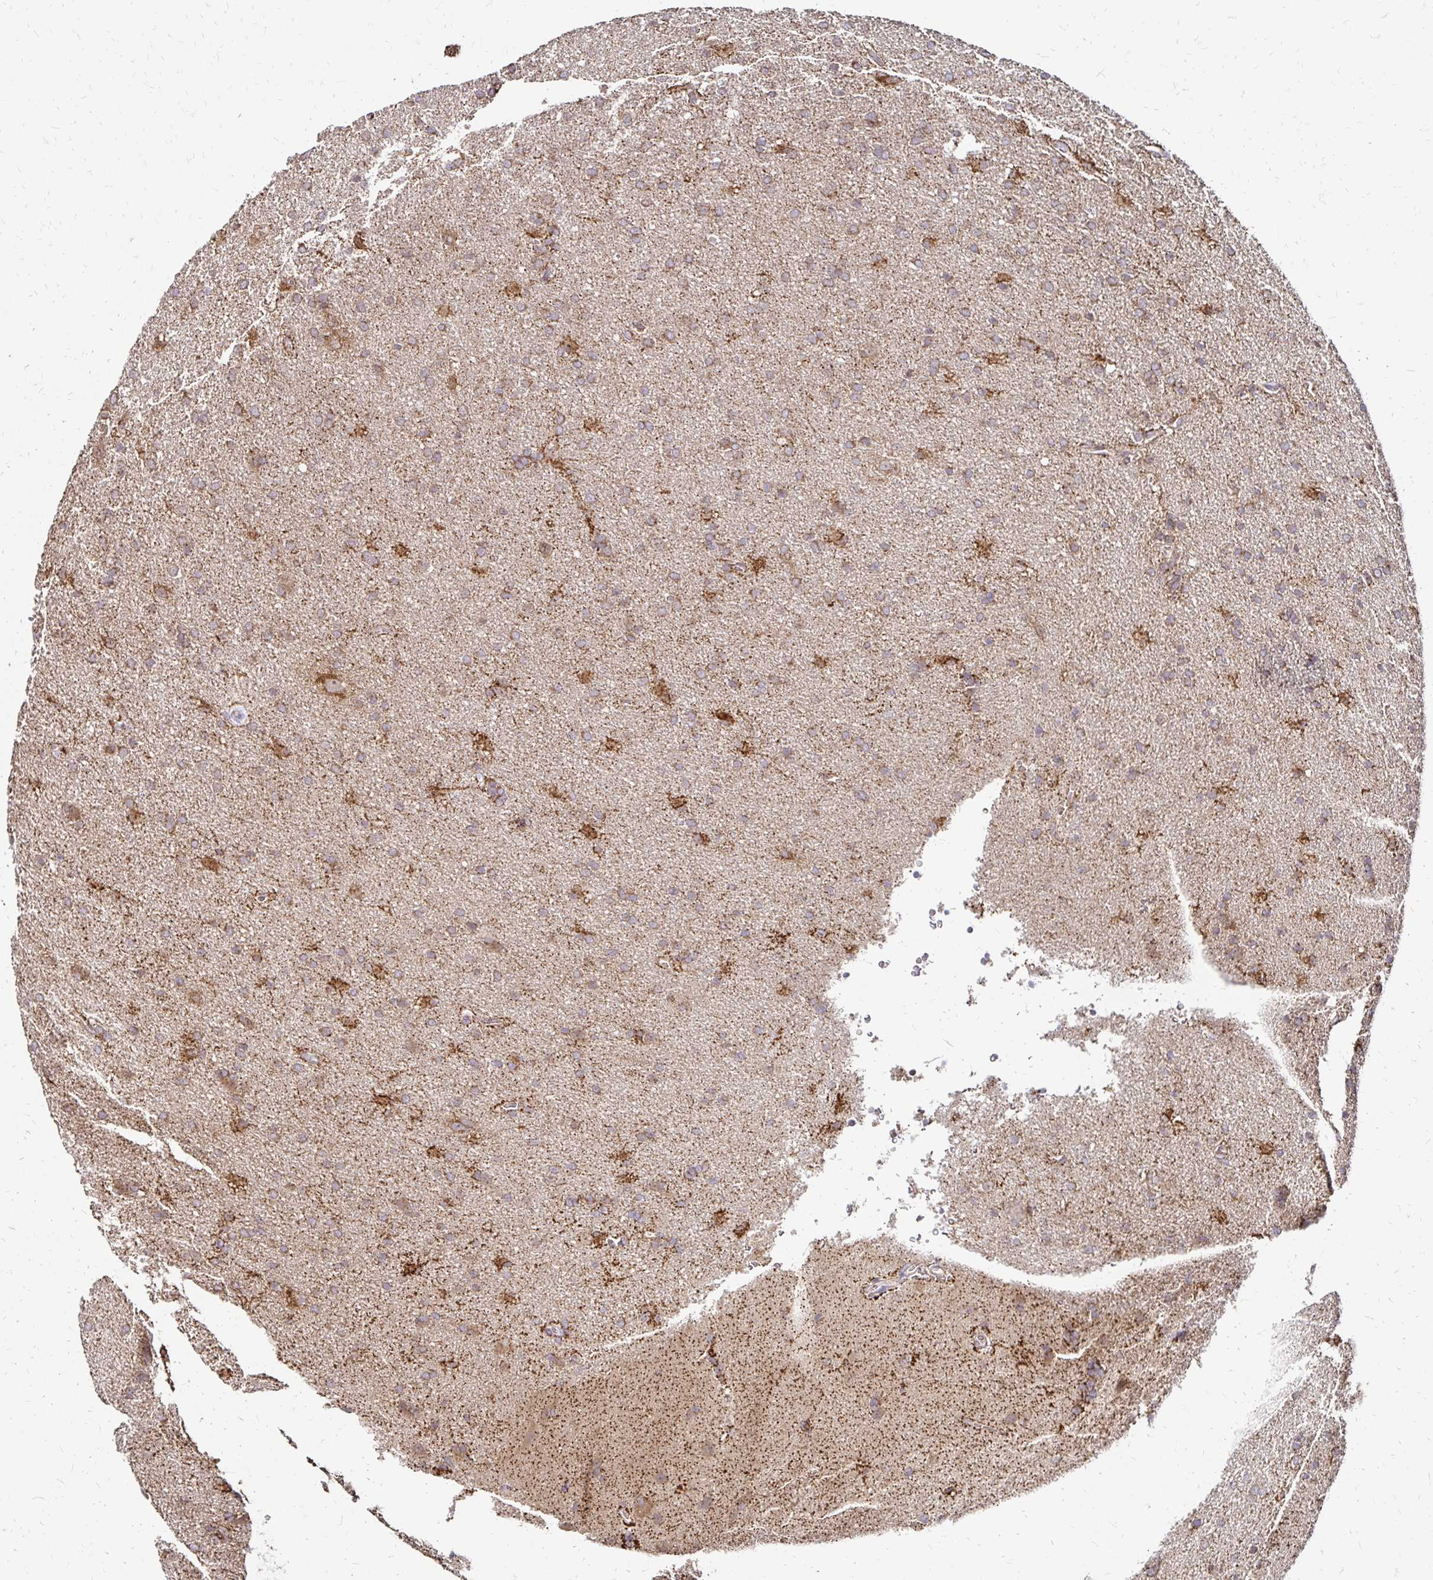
{"staining": {"intensity": "moderate", "quantity": "25%-75%", "location": "cytoplasmic/membranous"}, "tissue": "glioma", "cell_type": "Tumor cells", "image_type": "cancer", "snomed": [{"axis": "morphology", "description": "Glioma, malignant, Low grade"}, {"axis": "topography", "description": "Brain"}], "caption": "Protein expression analysis of human malignant glioma (low-grade) reveals moderate cytoplasmic/membranous expression in about 25%-75% of tumor cells. The staining is performed using DAB brown chromogen to label protein expression. The nuclei are counter-stained blue using hematoxylin.", "gene": "ZW10", "patient": {"sex": "male", "age": 66}}